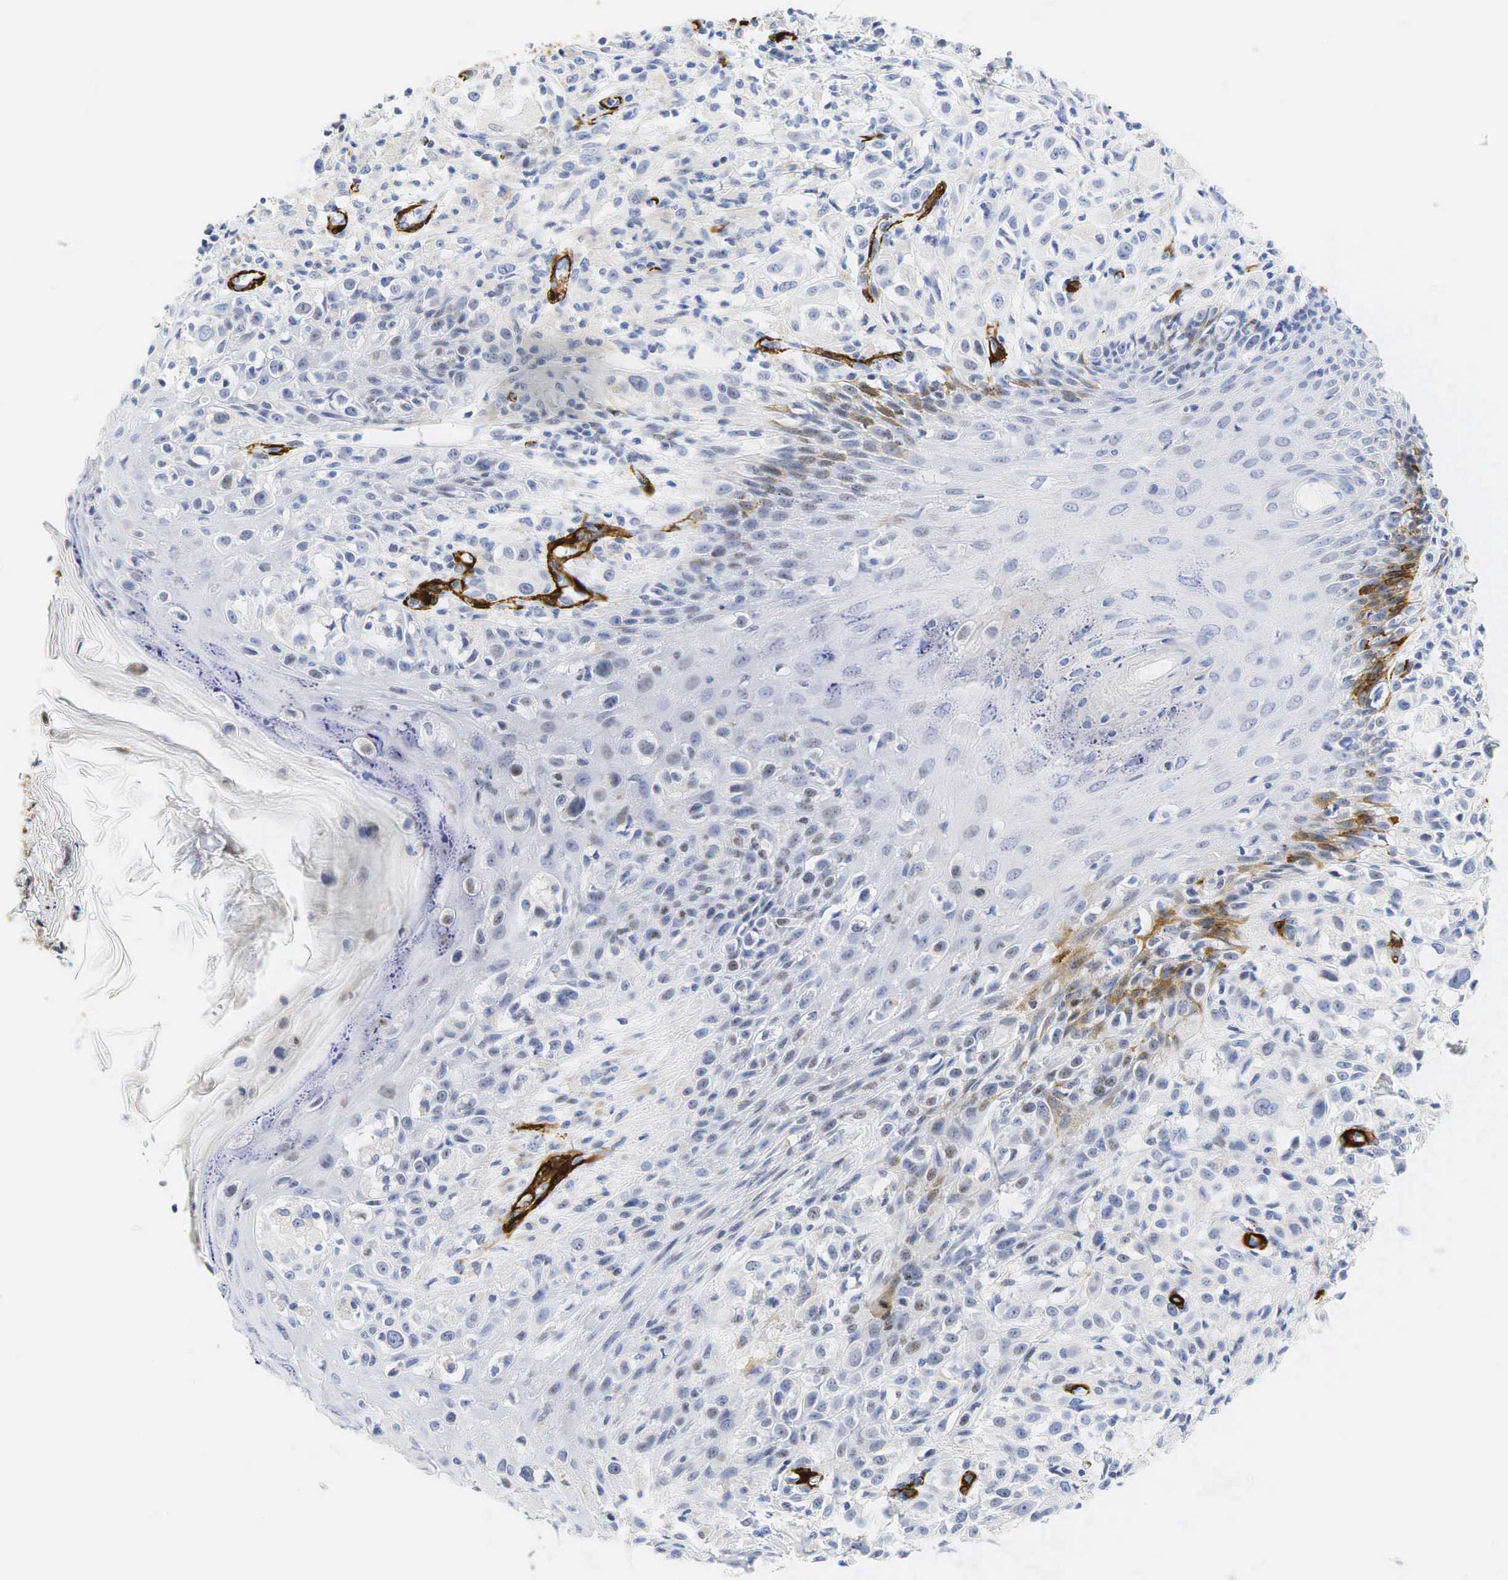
{"staining": {"intensity": "weak", "quantity": "<25%", "location": "nuclear"}, "tissue": "melanoma", "cell_type": "Tumor cells", "image_type": "cancer", "snomed": [{"axis": "morphology", "description": "Malignant melanoma, NOS"}, {"axis": "topography", "description": "Skin"}], "caption": "Histopathology image shows no significant protein positivity in tumor cells of malignant melanoma.", "gene": "ACTA2", "patient": {"sex": "male", "age": 54}}